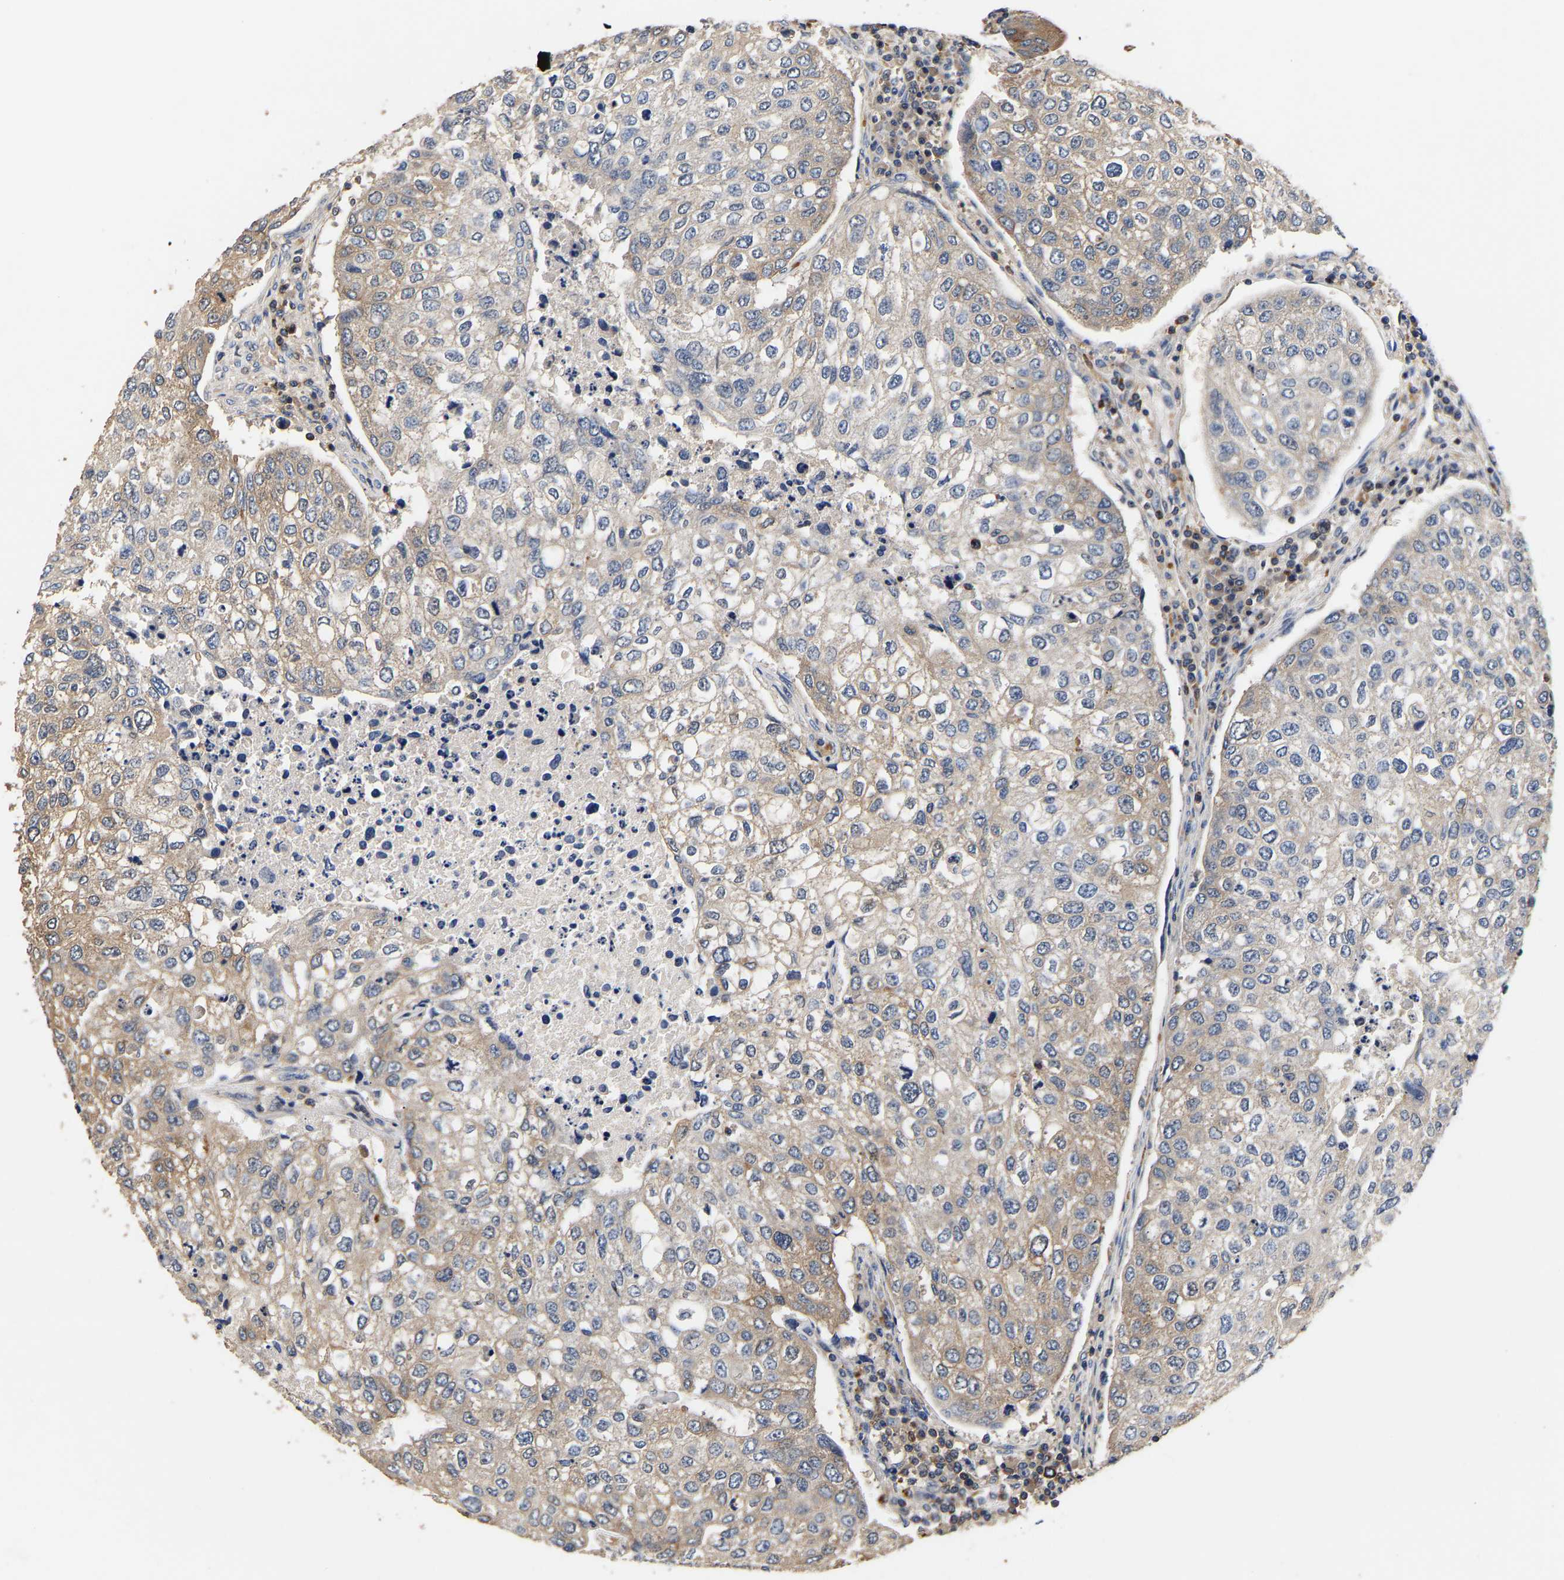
{"staining": {"intensity": "weak", "quantity": "25%-75%", "location": "cytoplasmic/membranous"}, "tissue": "urothelial cancer", "cell_type": "Tumor cells", "image_type": "cancer", "snomed": [{"axis": "morphology", "description": "Urothelial carcinoma, High grade"}, {"axis": "topography", "description": "Lymph node"}, {"axis": "topography", "description": "Urinary bladder"}], "caption": "Weak cytoplasmic/membranous positivity is present in approximately 25%-75% of tumor cells in urothelial carcinoma (high-grade). The protein is stained brown, and the nuclei are stained in blue (DAB IHC with brightfield microscopy, high magnification).", "gene": "LRBA", "patient": {"sex": "male", "age": 51}}